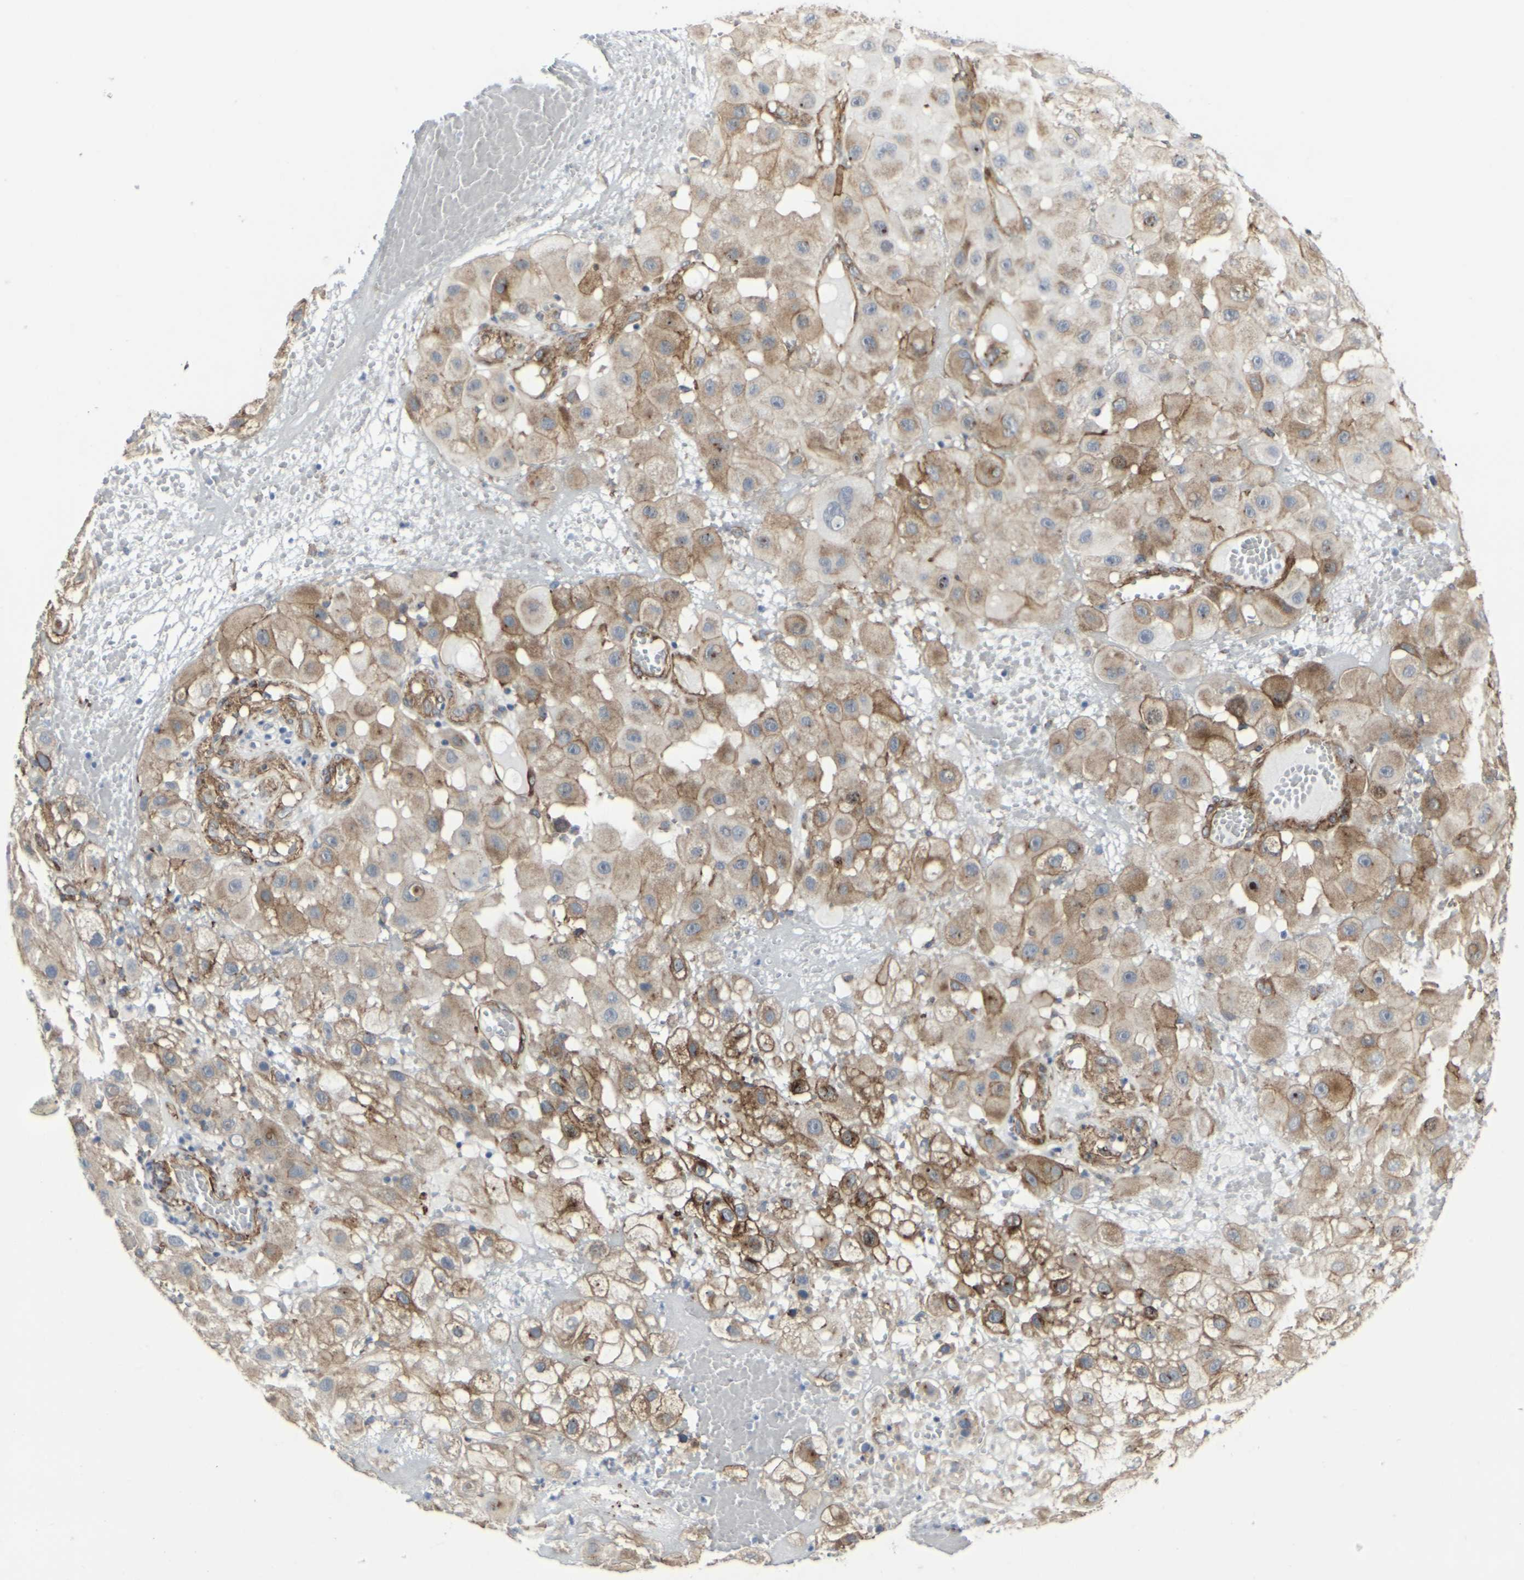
{"staining": {"intensity": "weak", "quantity": "25%-75%", "location": "cytoplasmic/membranous"}, "tissue": "melanoma", "cell_type": "Tumor cells", "image_type": "cancer", "snomed": [{"axis": "morphology", "description": "Malignant melanoma, NOS"}, {"axis": "topography", "description": "Skin"}], "caption": "Malignant melanoma stained with DAB (3,3'-diaminobenzidine) IHC exhibits low levels of weak cytoplasmic/membranous expression in about 25%-75% of tumor cells.", "gene": "MYOF", "patient": {"sex": "female", "age": 81}}